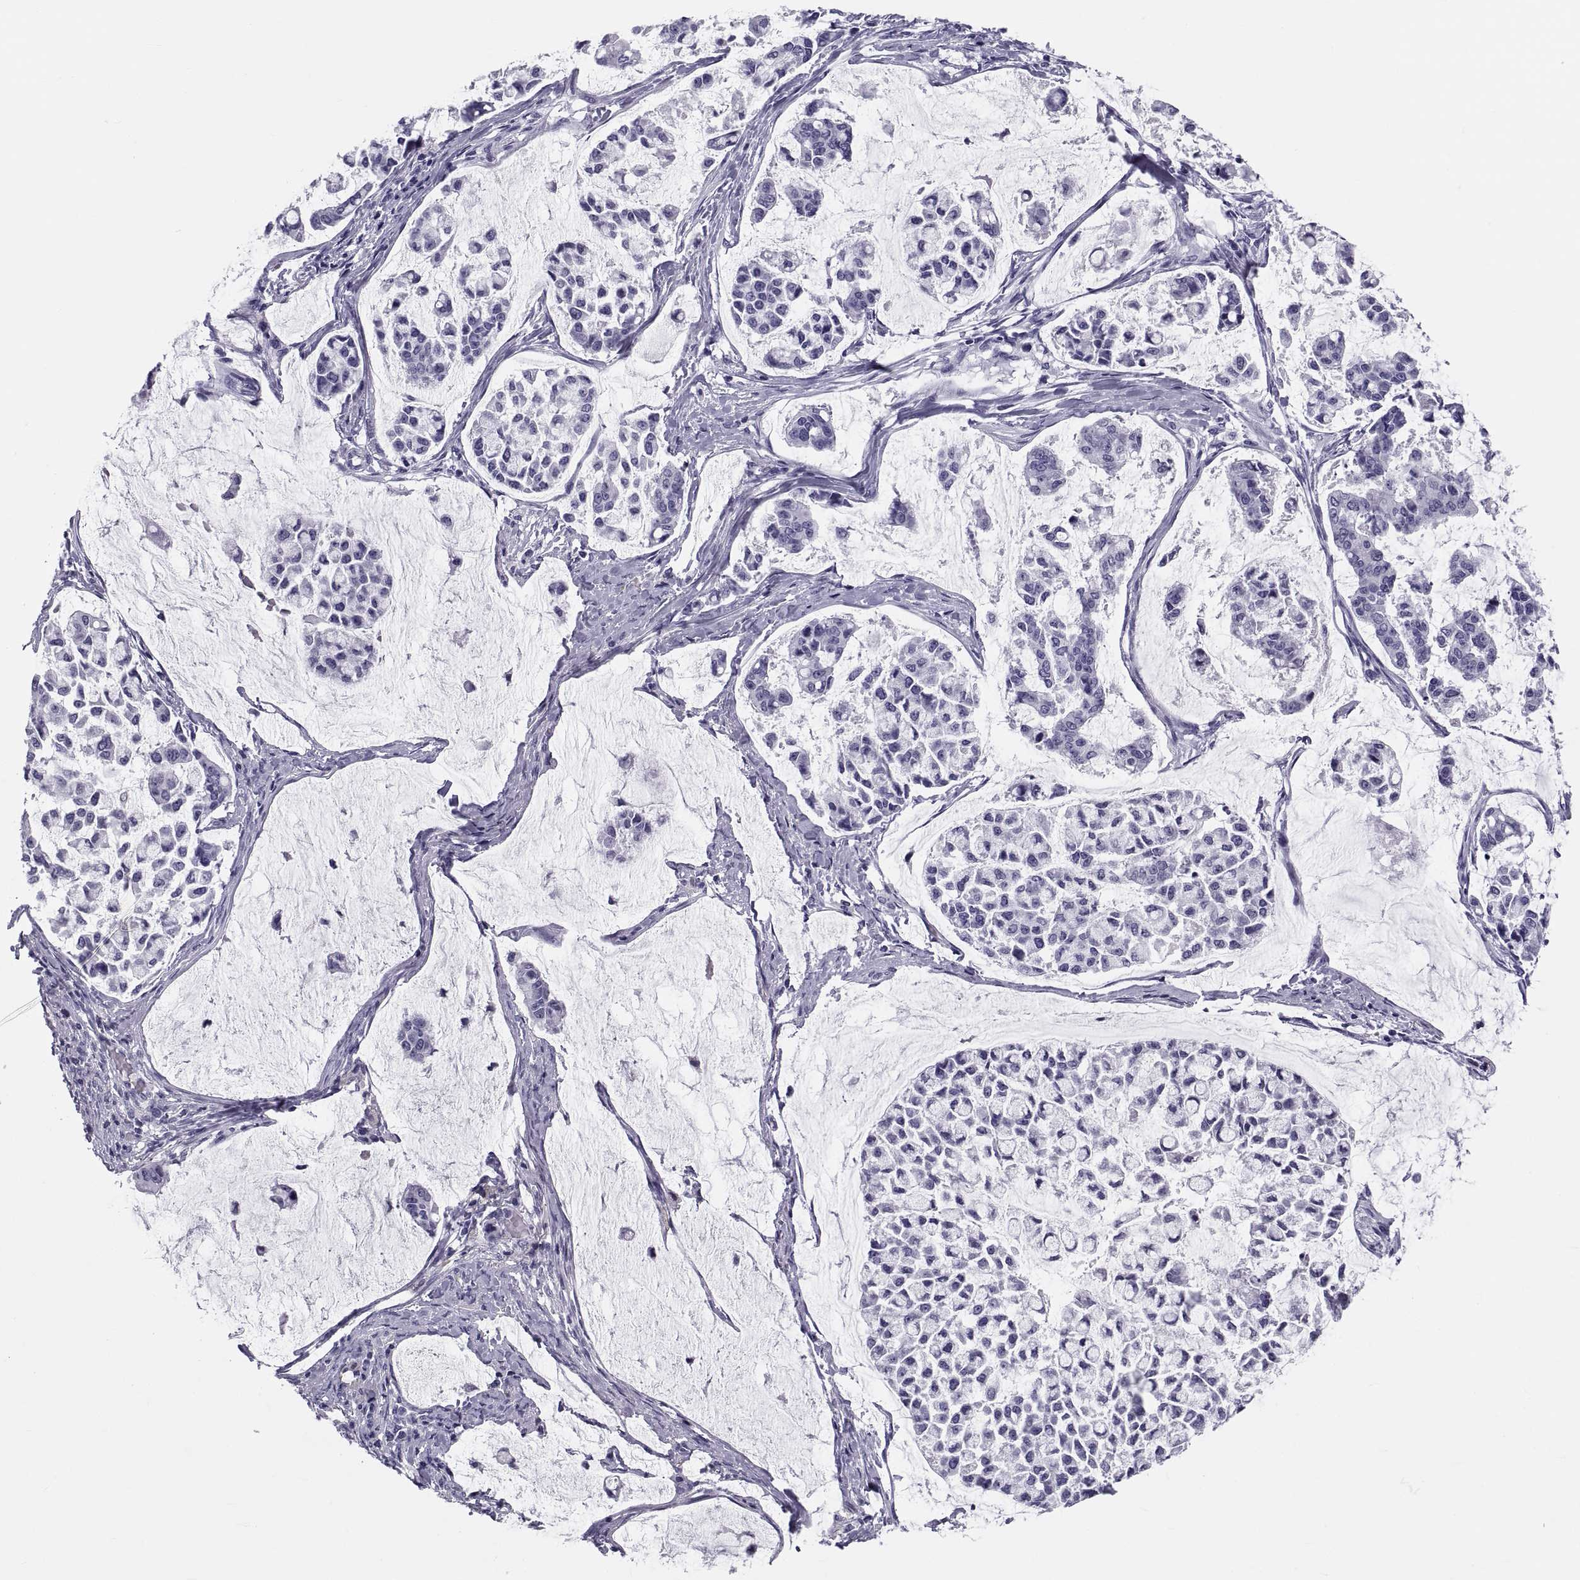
{"staining": {"intensity": "negative", "quantity": "none", "location": "none"}, "tissue": "stomach cancer", "cell_type": "Tumor cells", "image_type": "cancer", "snomed": [{"axis": "morphology", "description": "Adenocarcinoma, NOS"}, {"axis": "topography", "description": "Stomach"}], "caption": "Immunohistochemistry micrograph of neoplastic tissue: human stomach cancer (adenocarcinoma) stained with DAB shows no significant protein expression in tumor cells.", "gene": "DEFB129", "patient": {"sex": "male", "age": 82}}